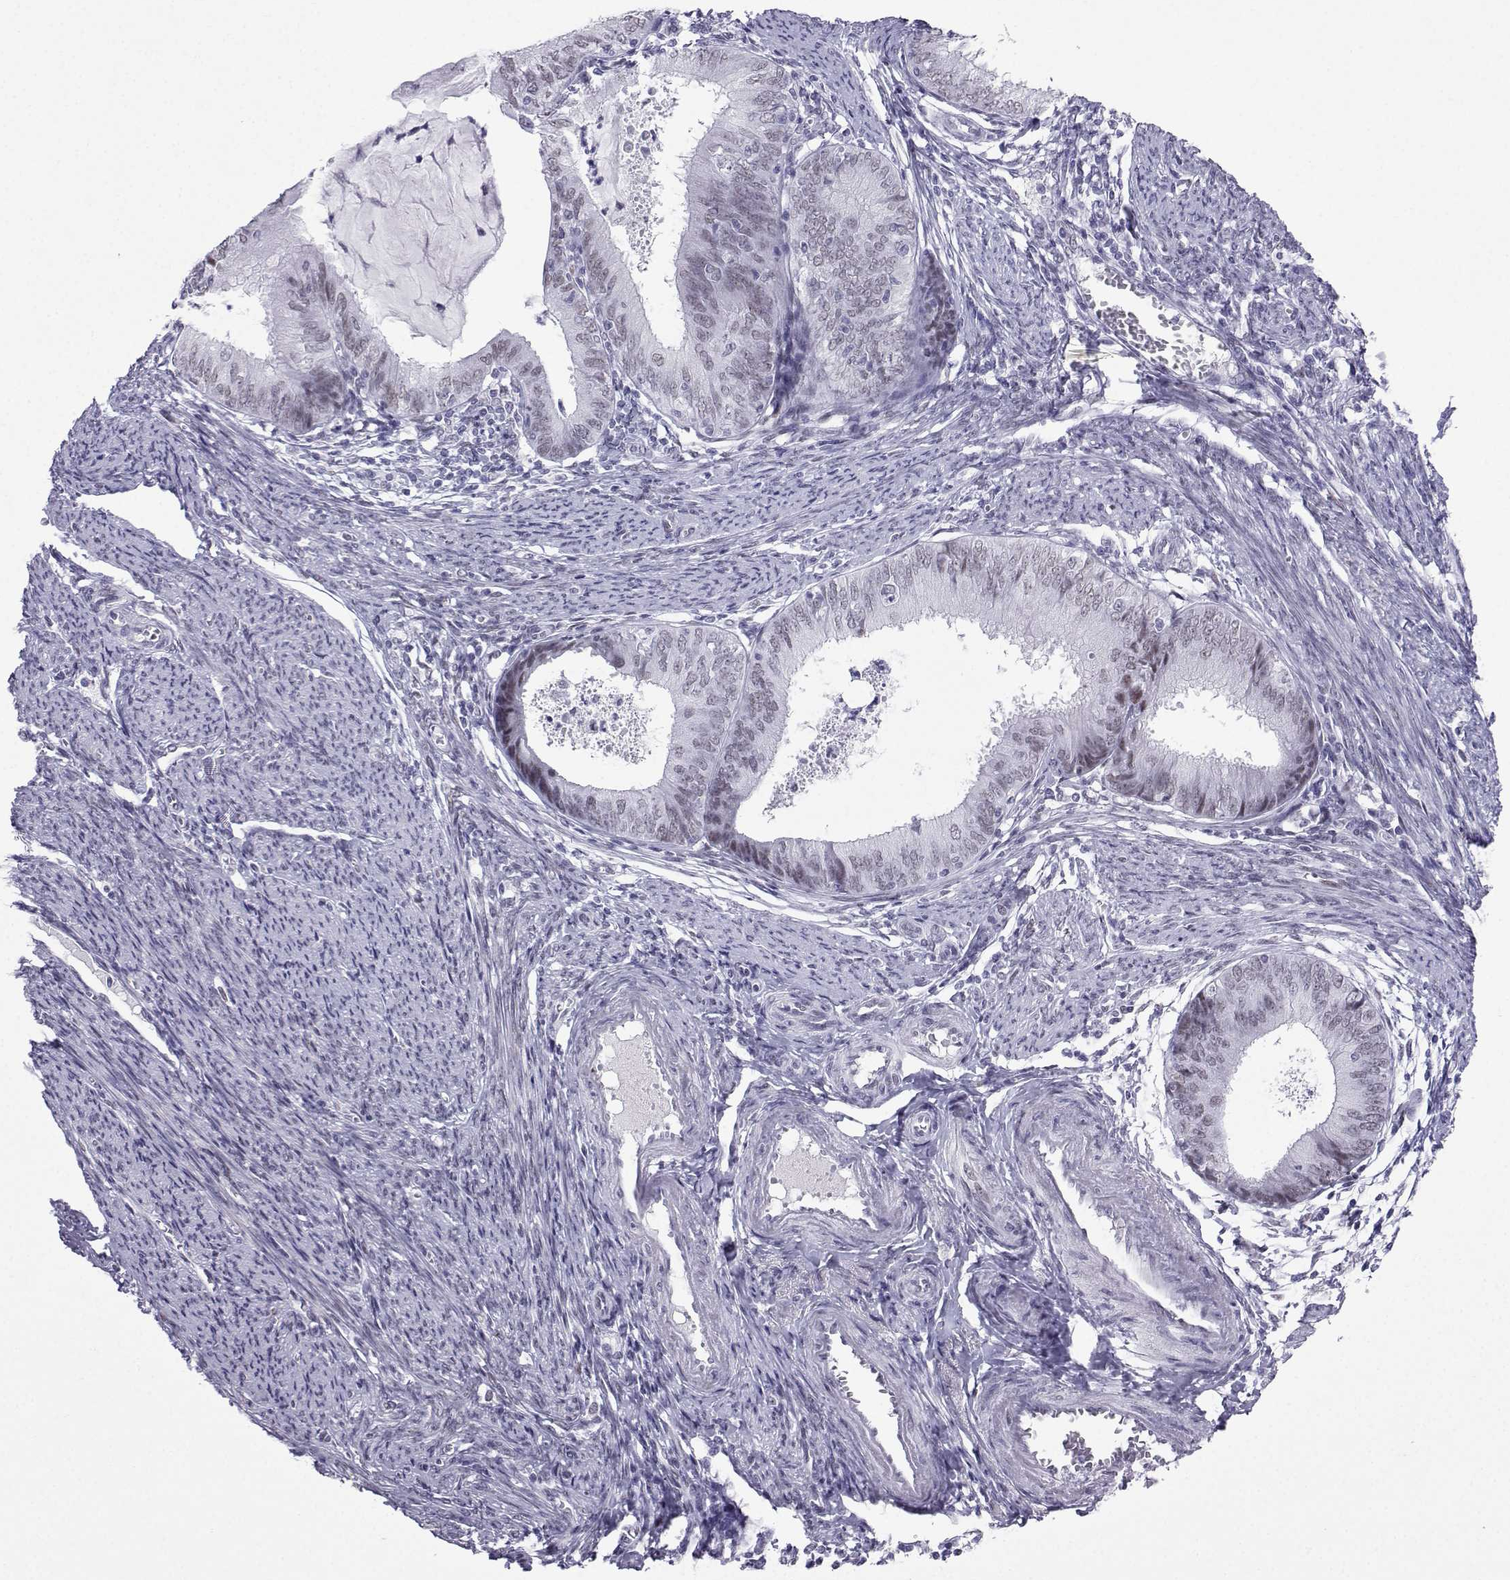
{"staining": {"intensity": "weak", "quantity": "<25%", "location": "nuclear"}, "tissue": "endometrial cancer", "cell_type": "Tumor cells", "image_type": "cancer", "snomed": [{"axis": "morphology", "description": "Adenocarcinoma, NOS"}, {"axis": "topography", "description": "Endometrium"}], "caption": "Immunohistochemistry micrograph of neoplastic tissue: human endometrial cancer stained with DAB displays no significant protein positivity in tumor cells.", "gene": "LORICRIN", "patient": {"sex": "female", "age": 57}}